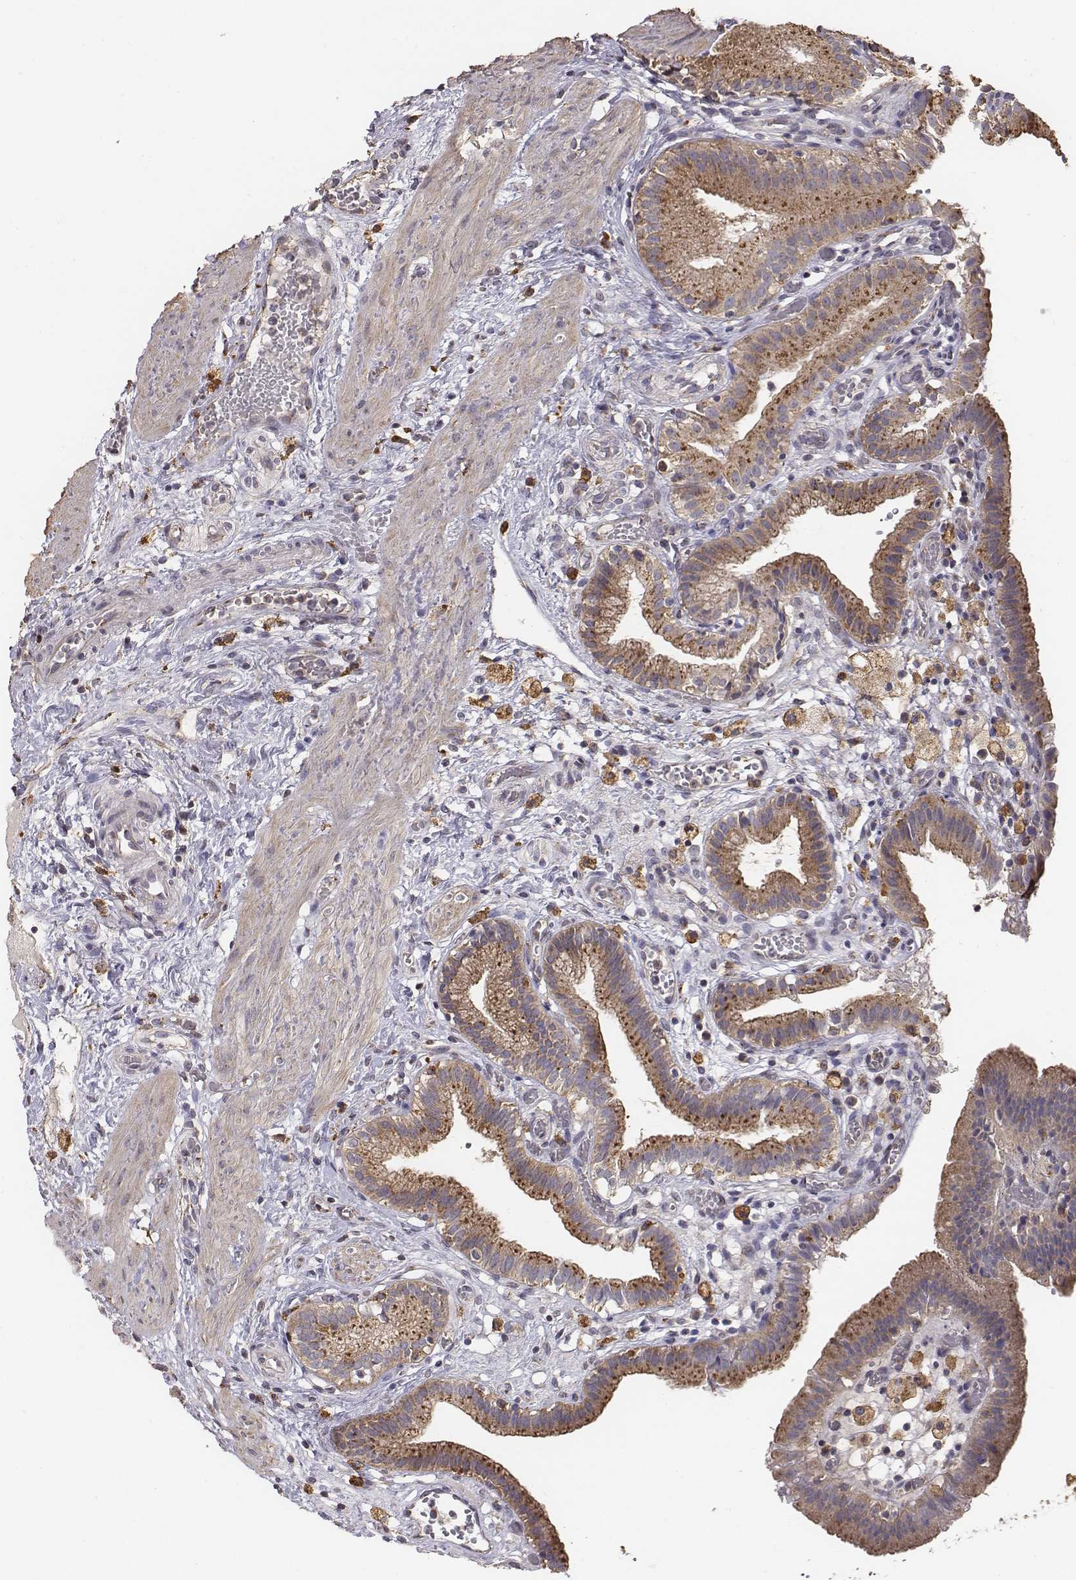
{"staining": {"intensity": "moderate", "quantity": ">75%", "location": "cytoplasmic/membranous"}, "tissue": "gallbladder", "cell_type": "Glandular cells", "image_type": "normal", "snomed": [{"axis": "morphology", "description": "Normal tissue, NOS"}, {"axis": "topography", "description": "Gallbladder"}], "caption": "Protein expression by IHC shows moderate cytoplasmic/membranous expression in approximately >75% of glandular cells in unremarkable gallbladder. (DAB IHC with brightfield microscopy, high magnification).", "gene": "AP1B1", "patient": {"sex": "female", "age": 24}}